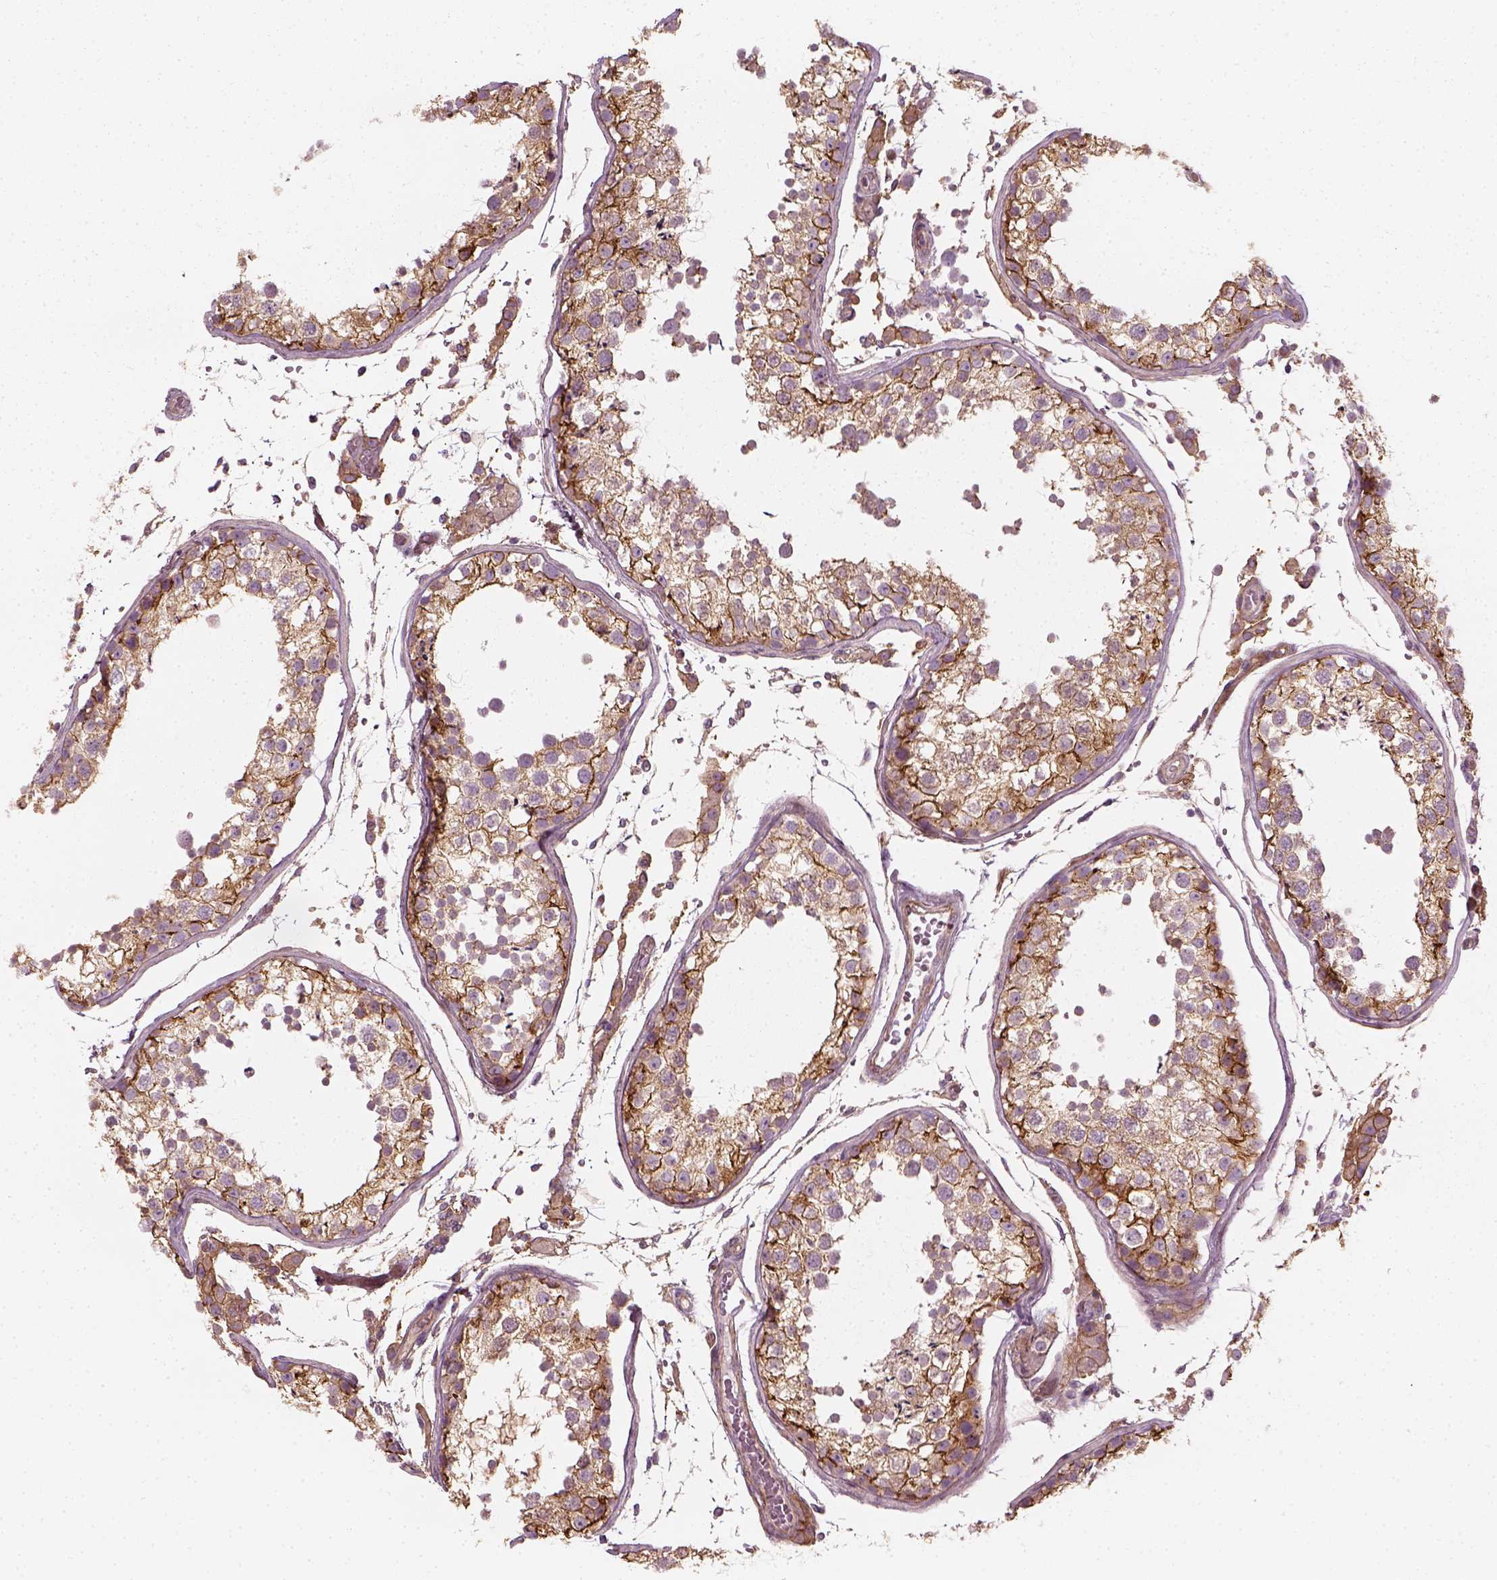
{"staining": {"intensity": "strong", "quantity": "25%-75%", "location": "cytoplasmic/membranous"}, "tissue": "testis", "cell_type": "Cells in seminiferous ducts", "image_type": "normal", "snomed": [{"axis": "morphology", "description": "Normal tissue, NOS"}, {"axis": "topography", "description": "Testis"}], "caption": "Immunohistochemistry (IHC) histopathology image of unremarkable testis stained for a protein (brown), which exhibits high levels of strong cytoplasmic/membranous expression in about 25%-75% of cells in seminiferous ducts.", "gene": "NPTN", "patient": {"sex": "male", "age": 29}}